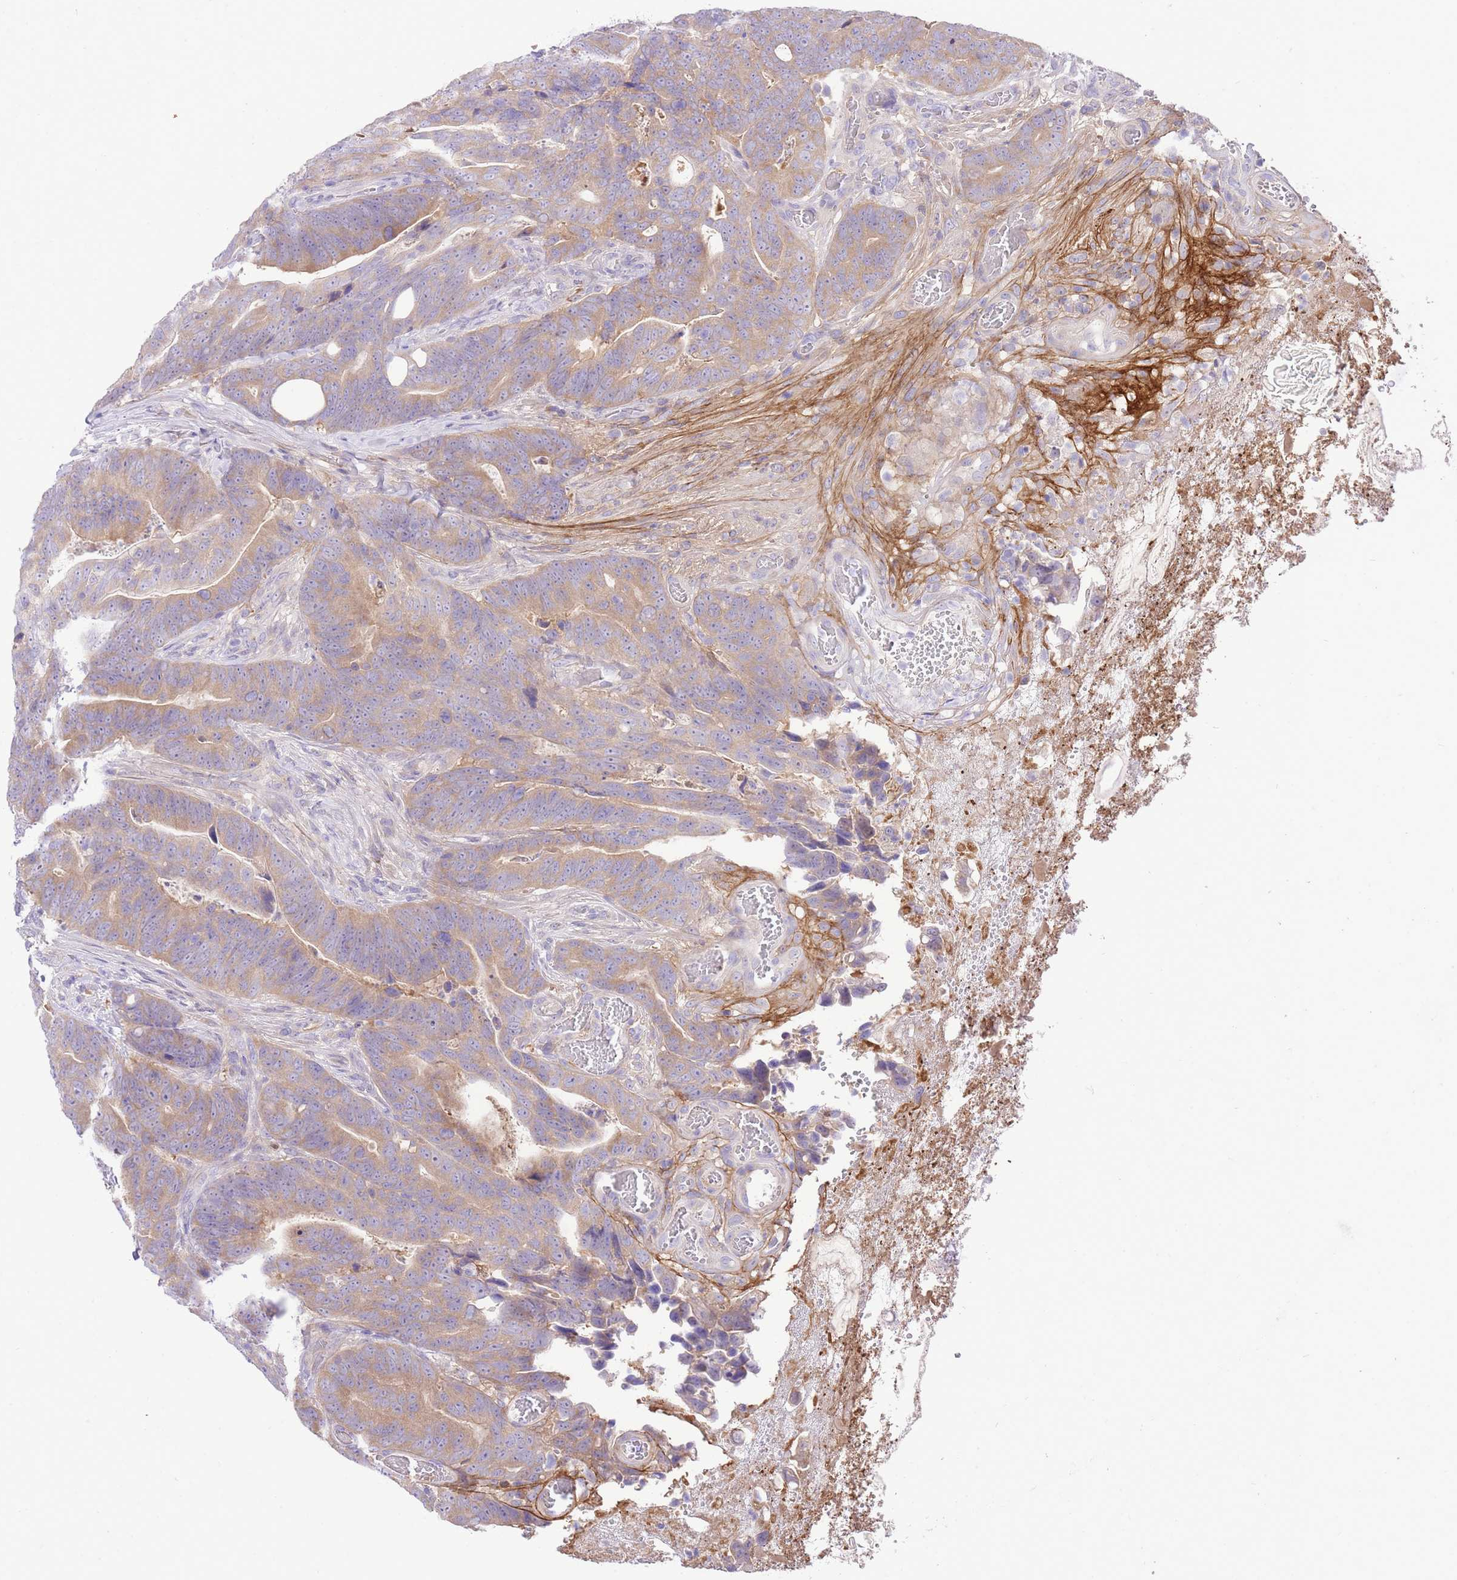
{"staining": {"intensity": "weak", "quantity": ">75%", "location": "cytoplasmic/membranous"}, "tissue": "colorectal cancer", "cell_type": "Tumor cells", "image_type": "cancer", "snomed": [{"axis": "morphology", "description": "Adenocarcinoma, NOS"}, {"axis": "topography", "description": "Colon"}], "caption": "A high-resolution histopathology image shows IHC staining of adenocarcinoma (colorectal), which demonstrates weak cytoplasmic/membranous positivity in about >75% of tumor cells. (DAB (3,3'-diaminobenzidine) IHC, brown staining for protein, blue staining for nuclei).", "gene": "LIPH", "patient": {"sex": "female", "age": 82}}